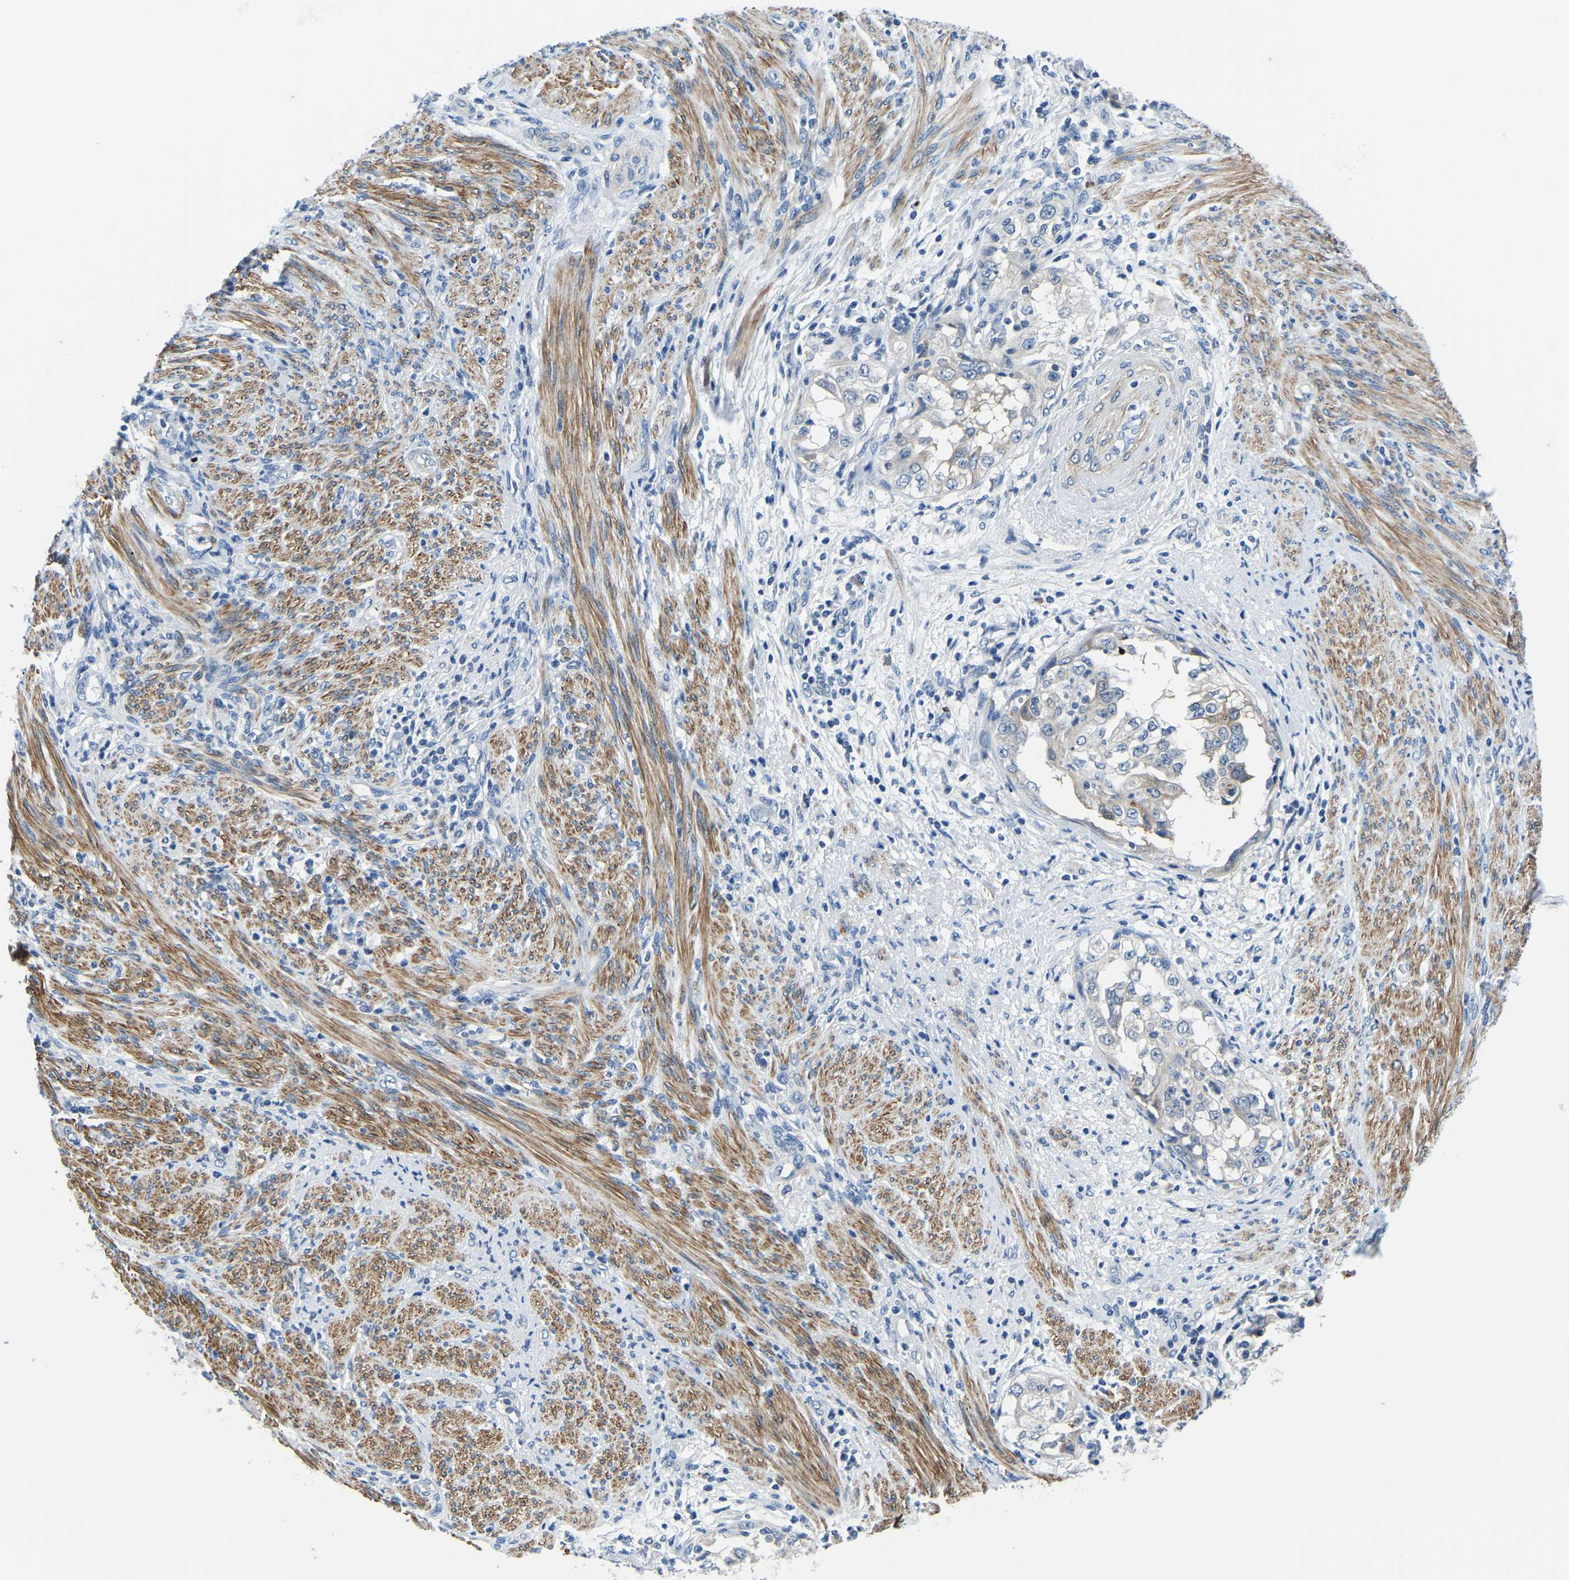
{"staining": {"intensity": "negative", "quantity": "none", "location": "none"}, "tissue": "endometrial cancer", "cell_type": "Tumor cells", "image_type": "cancer", "snomed": [{"axis": "morphology", "description": "Adenocarcinoma, NOS"}, {"axis": "topography", "description": "Endometrium"}], "caption": "Immunohistochemistry micrograph of neoplastic tissue: endometrial cancer stained with DAB exhibits no significant protein expression in tumor cells.", "gene": "LIAS", "patient": {"sex": "female", "age": 85}}